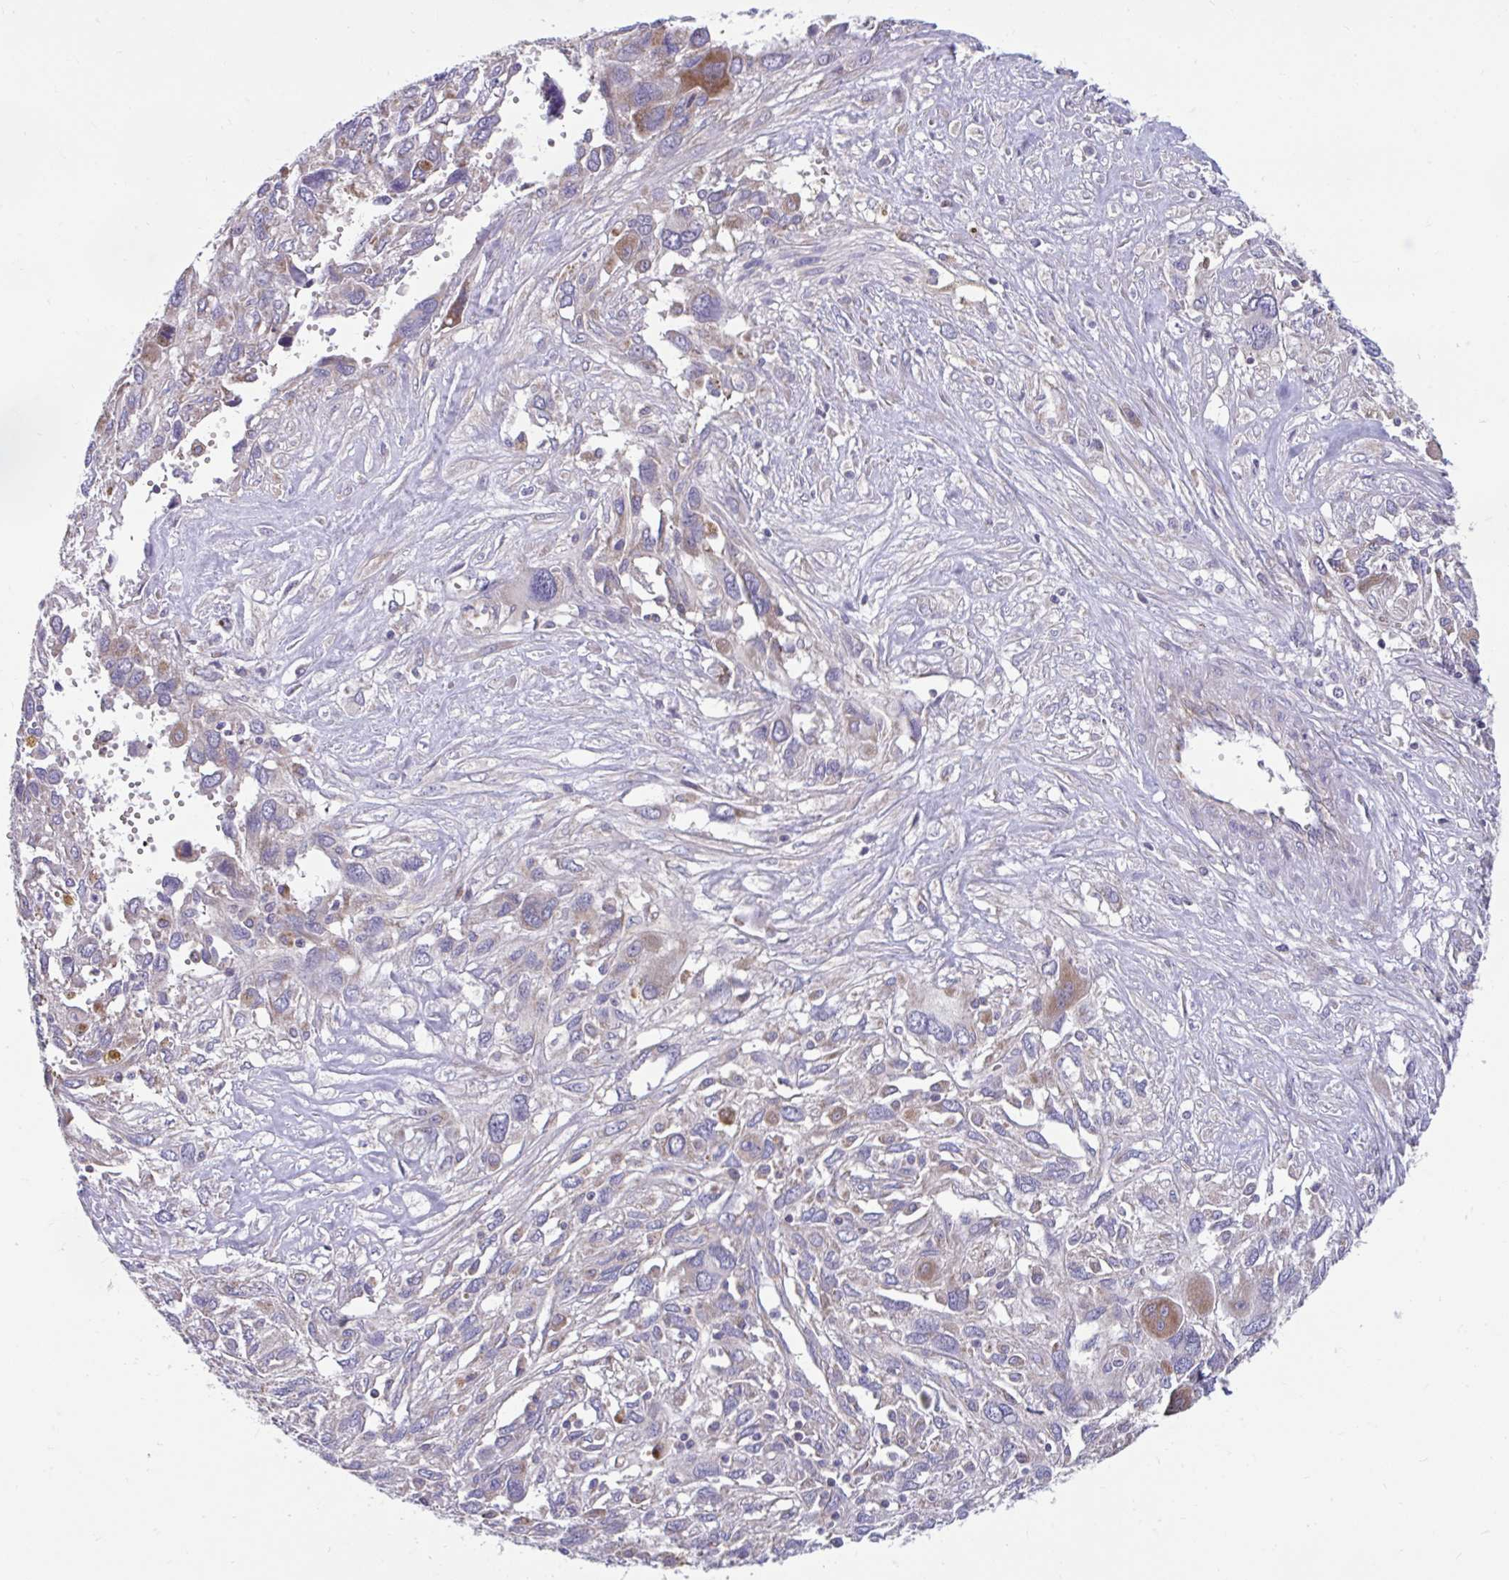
{"staining": {"intensity": "moderate", "quantity": "<25%", "location": "cytoplasmic/membranous"}, "tissue": "pancreatic cancer", "cell_type": "Tumor cells", "image_type": "cancer", "snomed": [{"axis": "morphology", "description": "Adenocarcinoma, NOS"}, {"axis": "topography", "description": "Pancreas"}], "caption": "Immunohistochemical staining of pancreatic cancer displays low levels of moderate cytoplasmic/membranous expression in about <25% of tumor cells.", "gene": "LINGO4", "patient": {"sex": "female", "age": 47}}